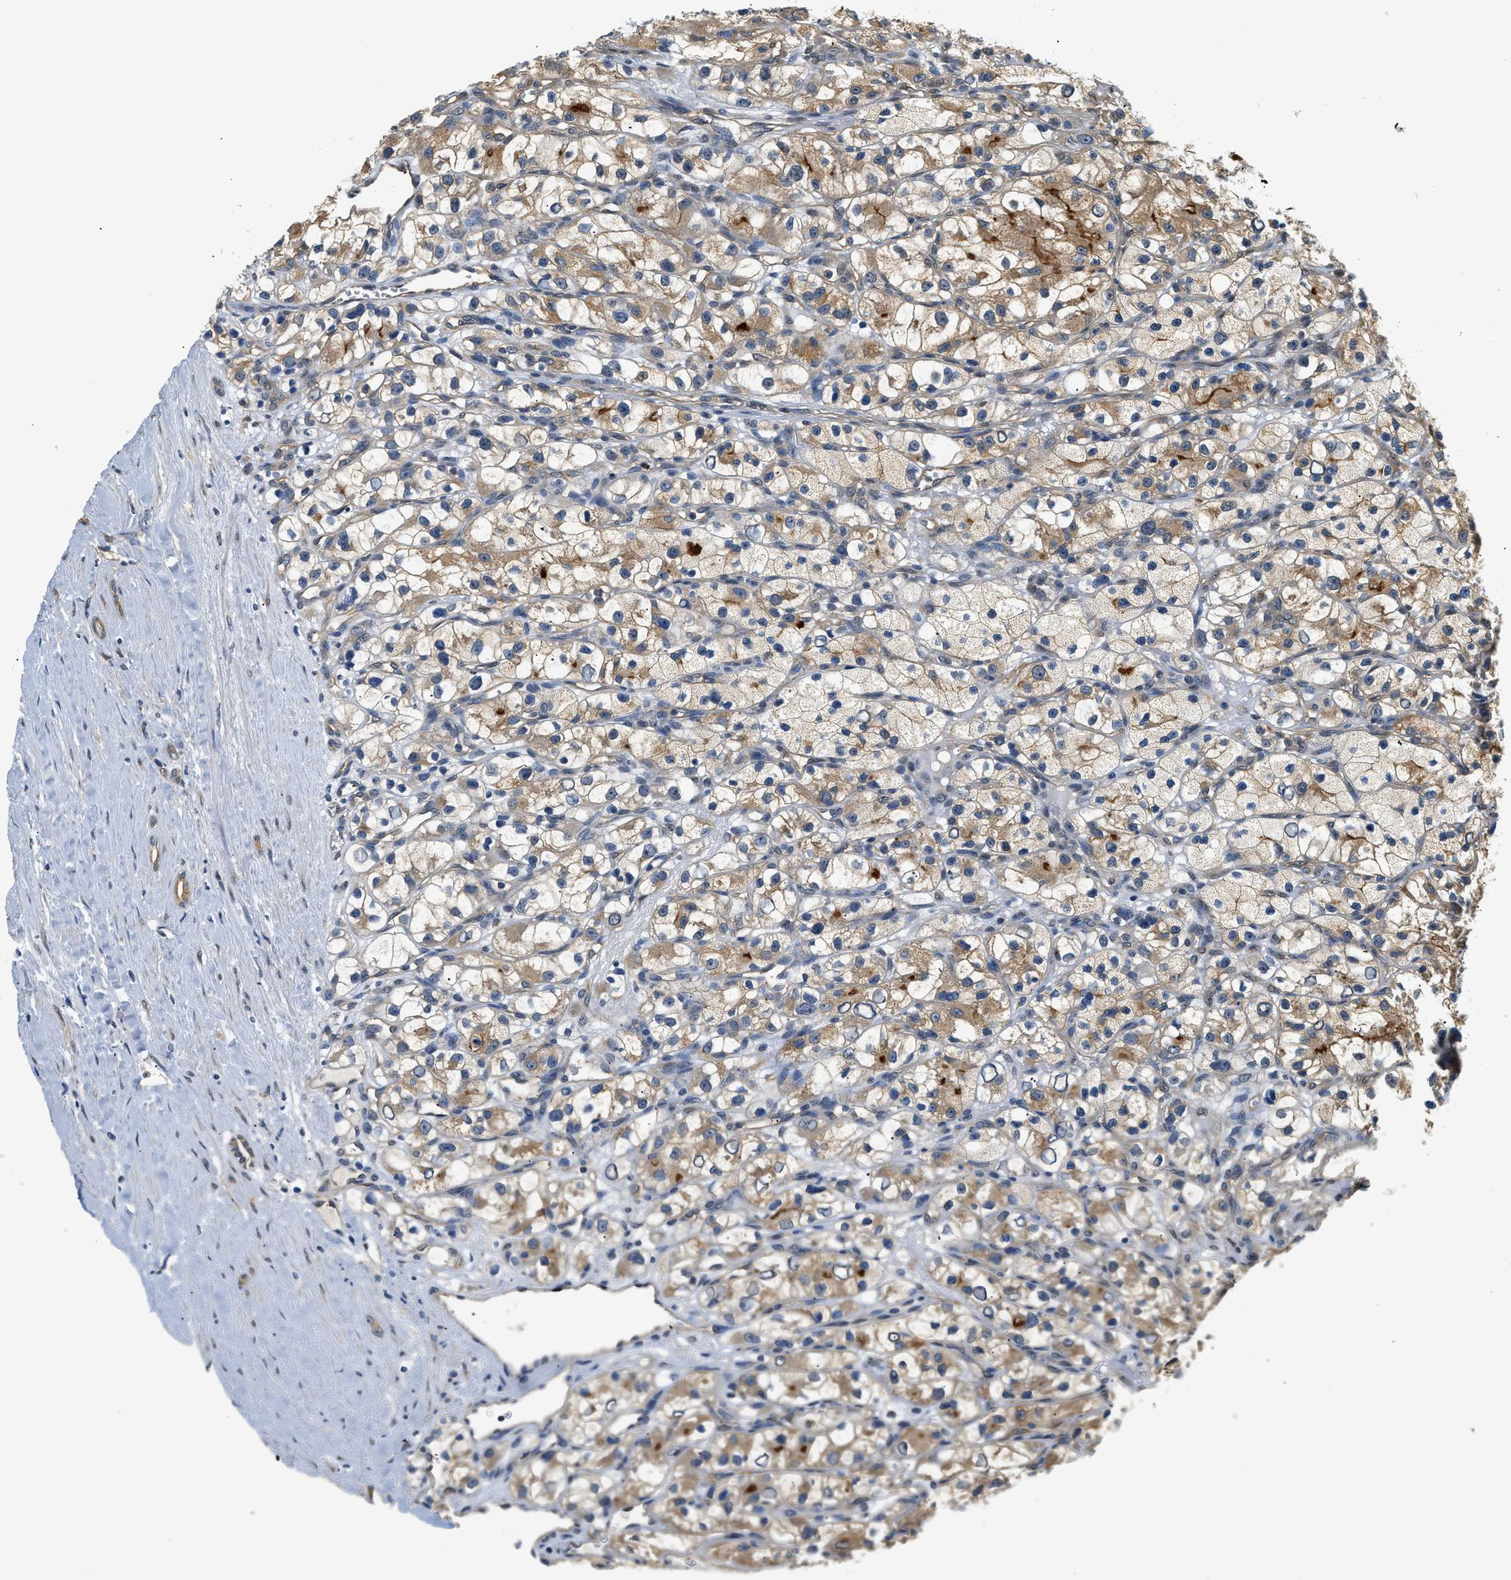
{"staining": {"intensity": "weak", "quantity": "25%-75%", "location": "cytoplasmic/membranous"}, "tissue": "renal cancer", "cell_type": "Tumor cells", "image_type": "cancer", "snomed": [{"axis": "morphology", "description": "Adenocarcinoma, NOS"}, {"axis": "topography", "description": "Kidney"}], "caption": "A brown stain labels weak cytoplasmic/membranous staining of a protein in renal cancer (adenocarcinoma) tumor cells. (DAB = brown stain, brightfield microscopy at high magnification).", "gene": "BCL7C", "patient": {"sex": "female", "age": 57}}